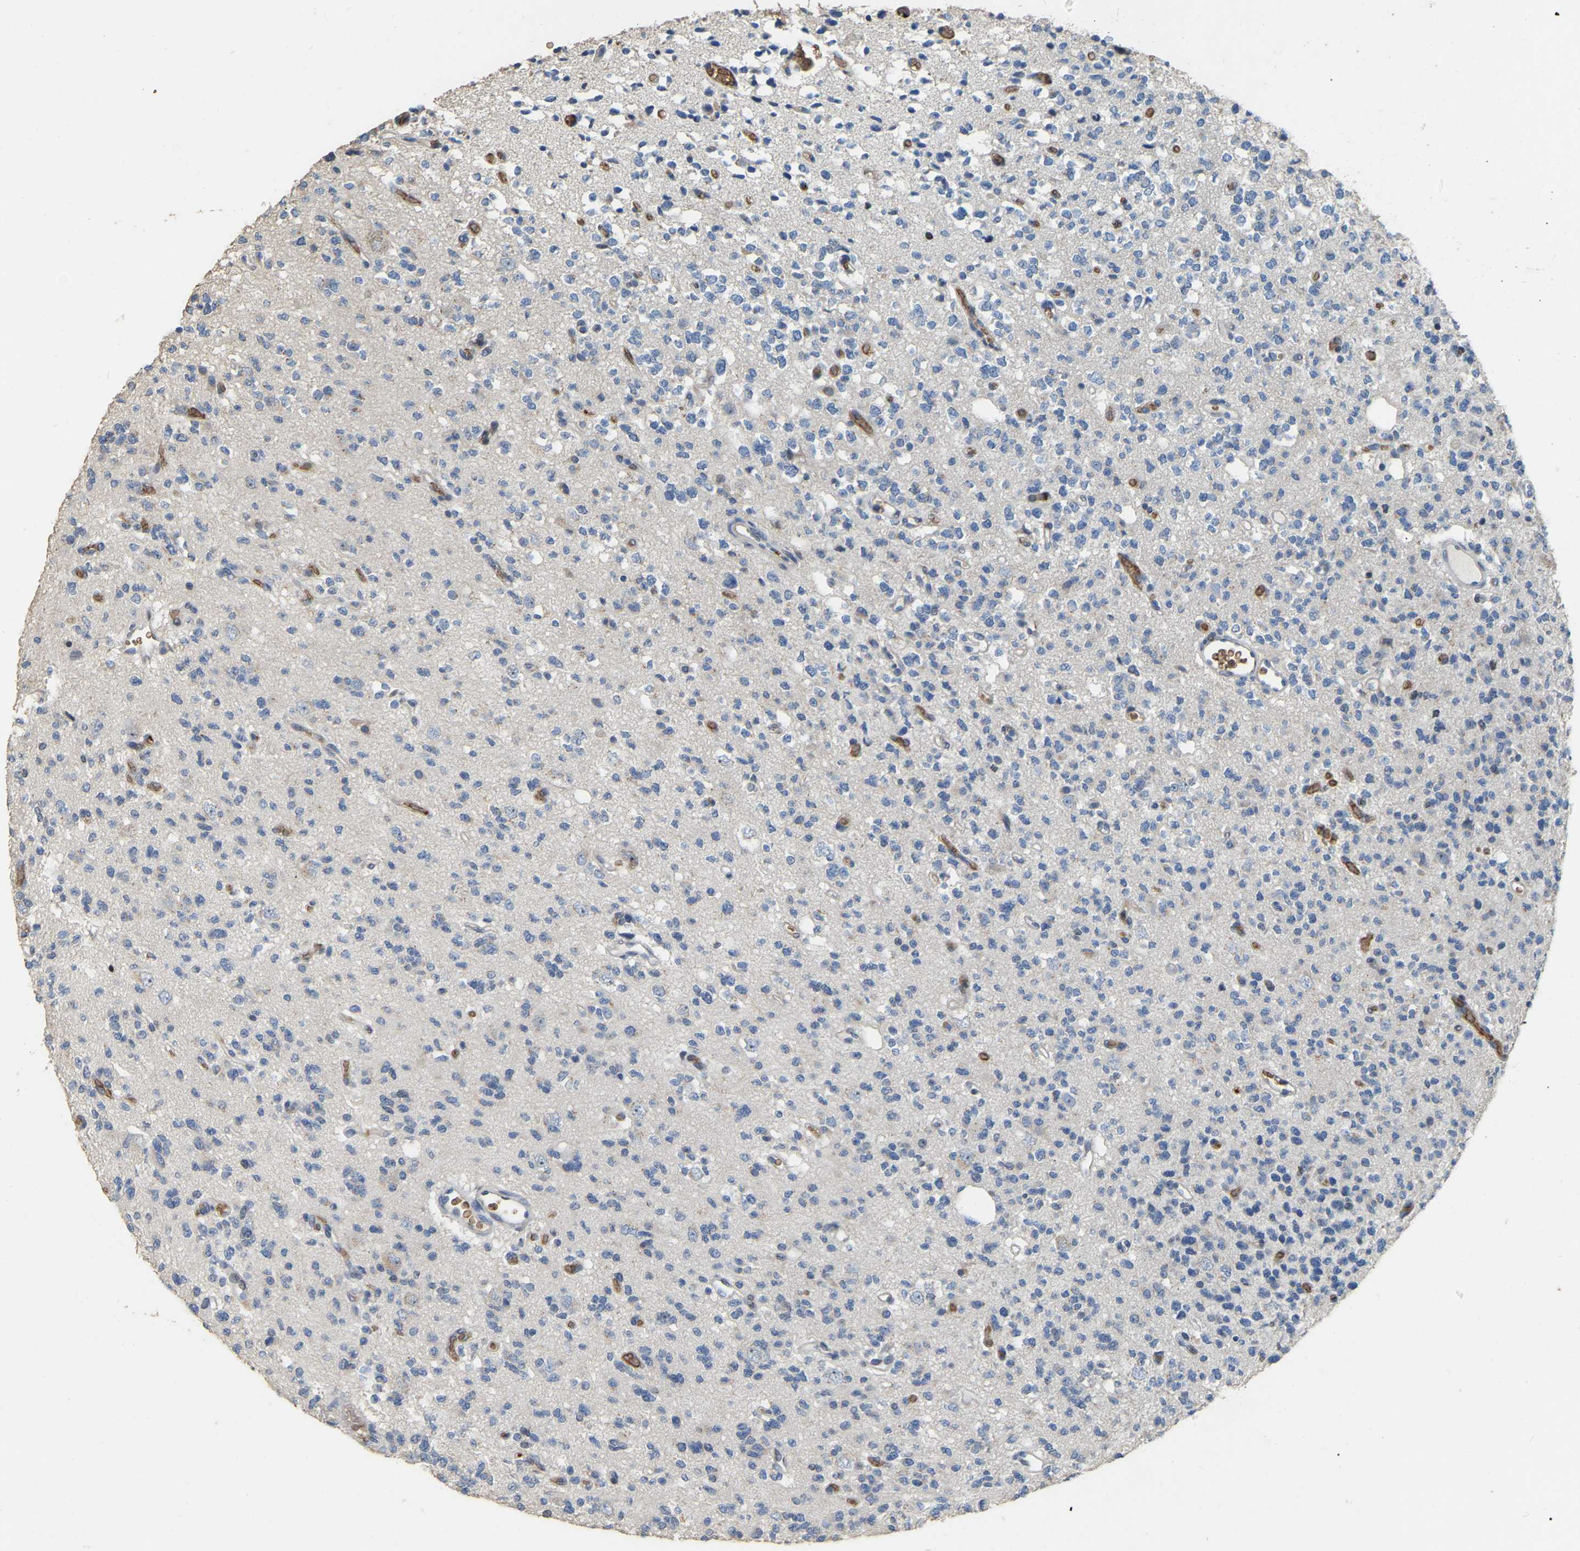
{"staining": {"intensity": "negative", "quantity": "none", "location": "none"}, "tissue": "glioma", "cell_type": "Tumor cells", "image_type": "cancer", "snomed": [{"axis": "morphology", "description": "Glioma, malignant, Low grade"}, {"axis": "topography", "description": "Brain"}], "caption": "A histopathology image of human glioma is negative for staining in tumor cells.", "gene": "CFAP298", "patient": {"sex": "male", "age": 38}}